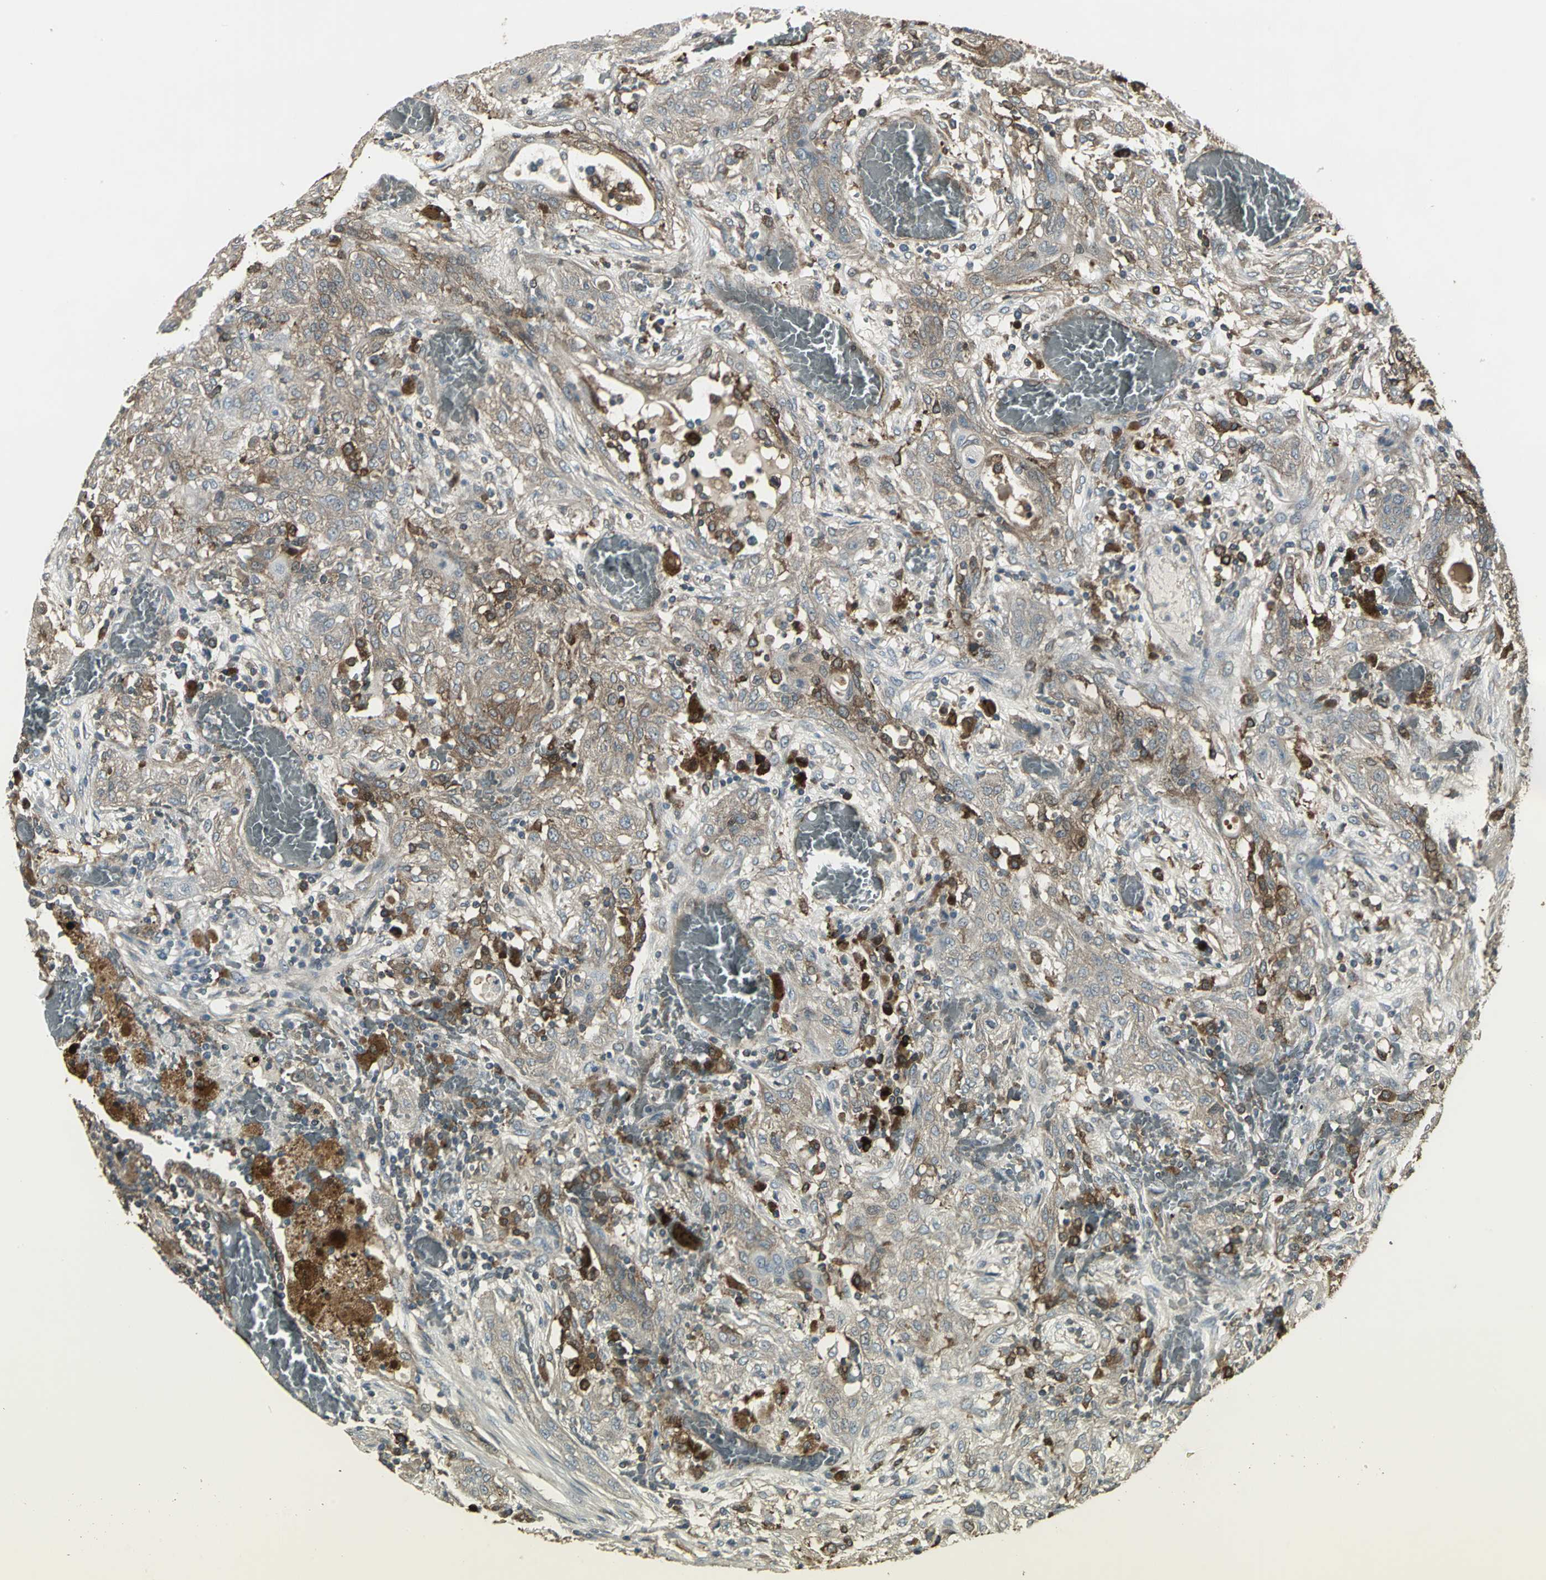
{"staining": {"intensity": "moderate", "quantity": ">75%", "location": "cytoplasmic/membranous"}, "tissue": "lung cancer", "cell_type": "Tumor cells", "image_type": "cancer", "snomed": [{"axis": "morphology", "description": "Squamous cell carcinoma, NOS"}, {"axis": "topography", "description": "Lung"}], "caption": "Immunohistochemical staining of lung cancer demonstrates medium levels of moderate cytoplasmic/membranous protein positivity in about >75% of tumor cells.", "gene": "PRXL2B", "patient": {"sex": "female", "age": 47}}